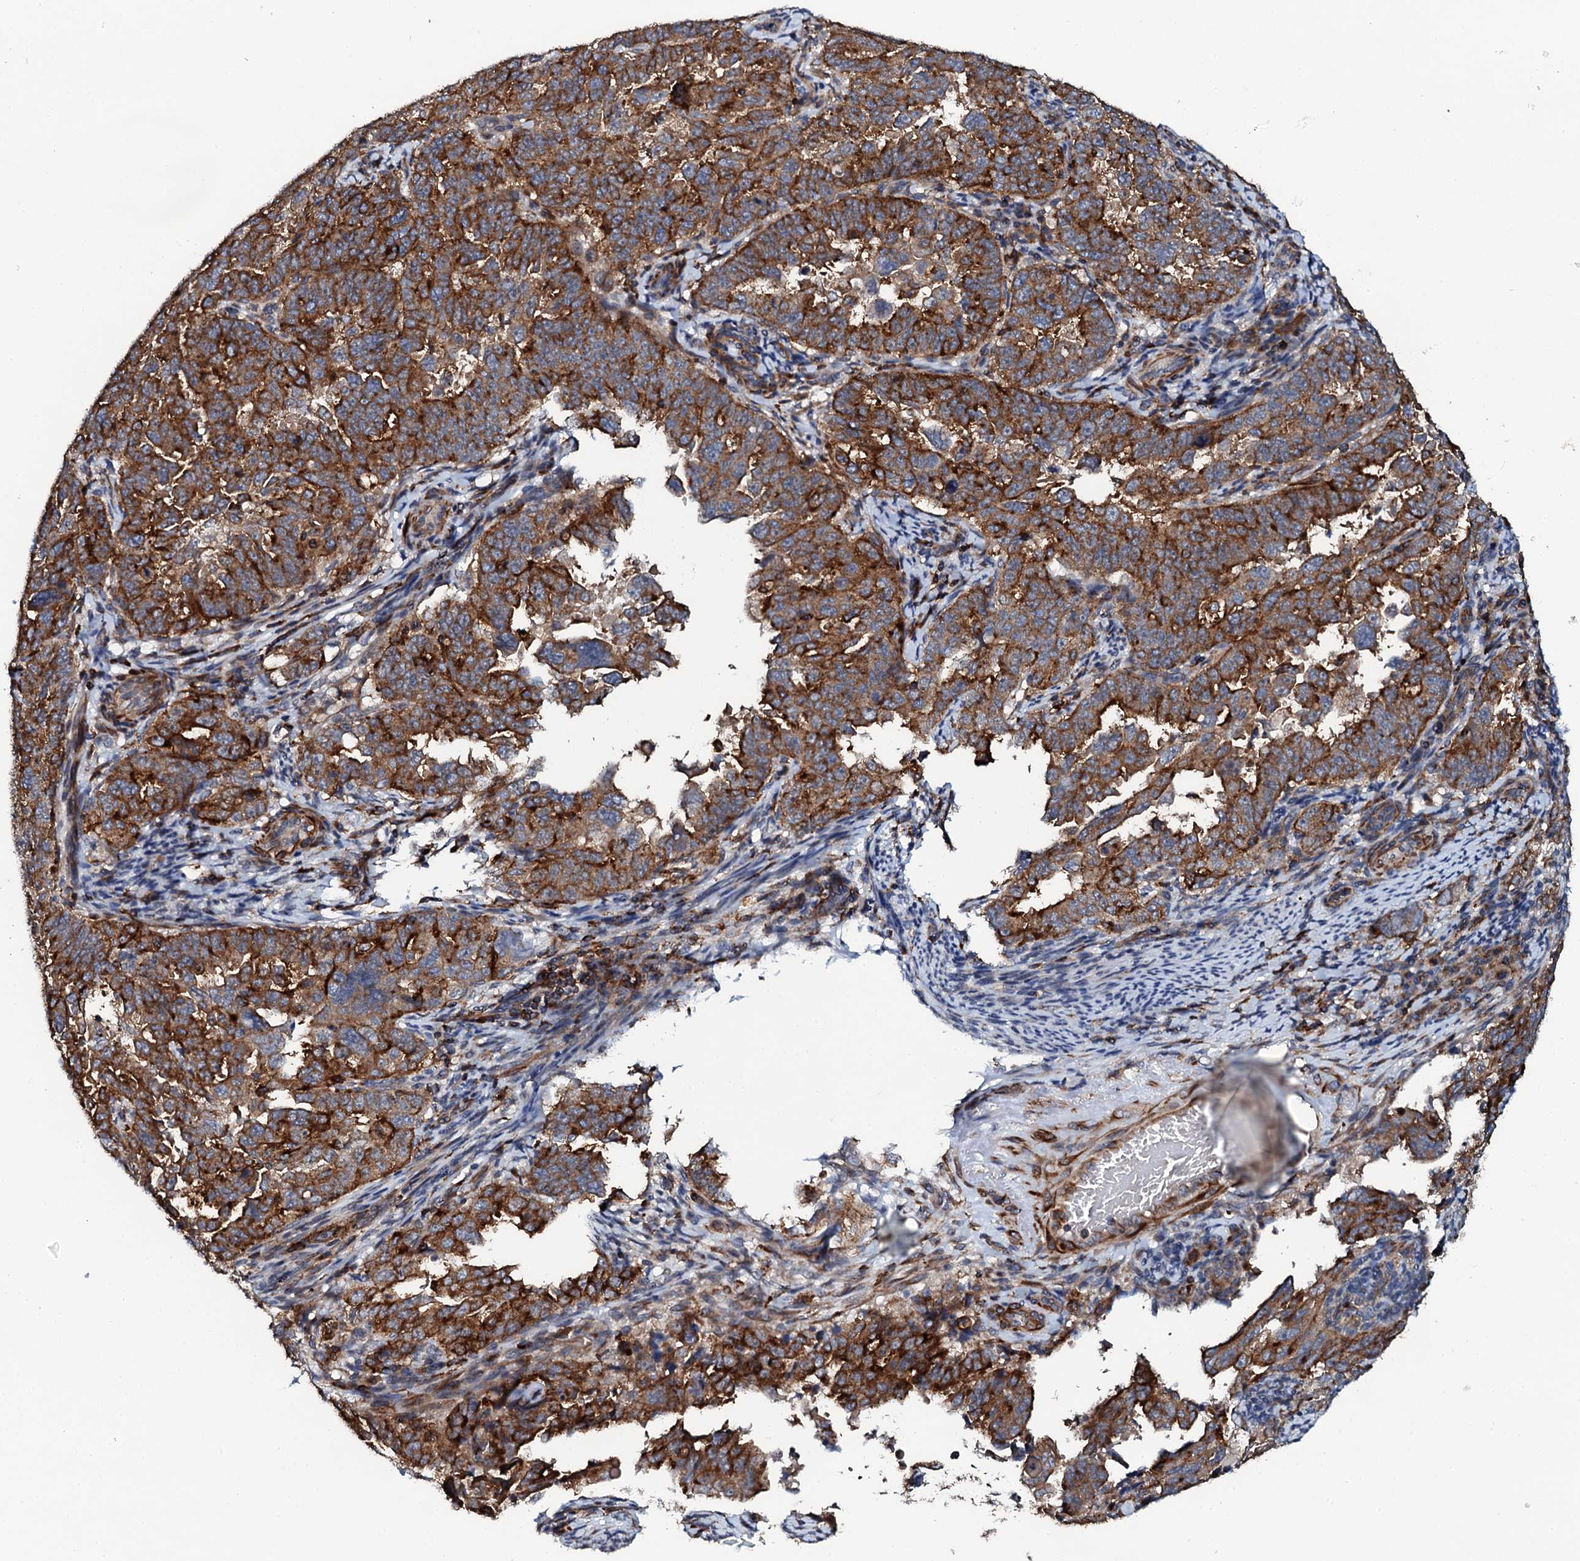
{"staining": {"intensity": "strong", "quantity": ">75%", "location": "cytoplasmic/membranous"}, "tissue": "endometrial cancer", "cell_type": "Tumor cells", "image_type": "cancer", "snomed": [{"axis": "morphology", "description": "Adenocarcinoma, NOS"}, {"axis": "topography", "description": "Endometrium"}], "caption": "Brown immunohistochemical staining in human endometrial adenocarcinoma shows strong cytoplasmic/membranous positivity in about >75% of tumor cells.", "gene": "VAMP8", "patient": {"sex": "female", "age": 65}}